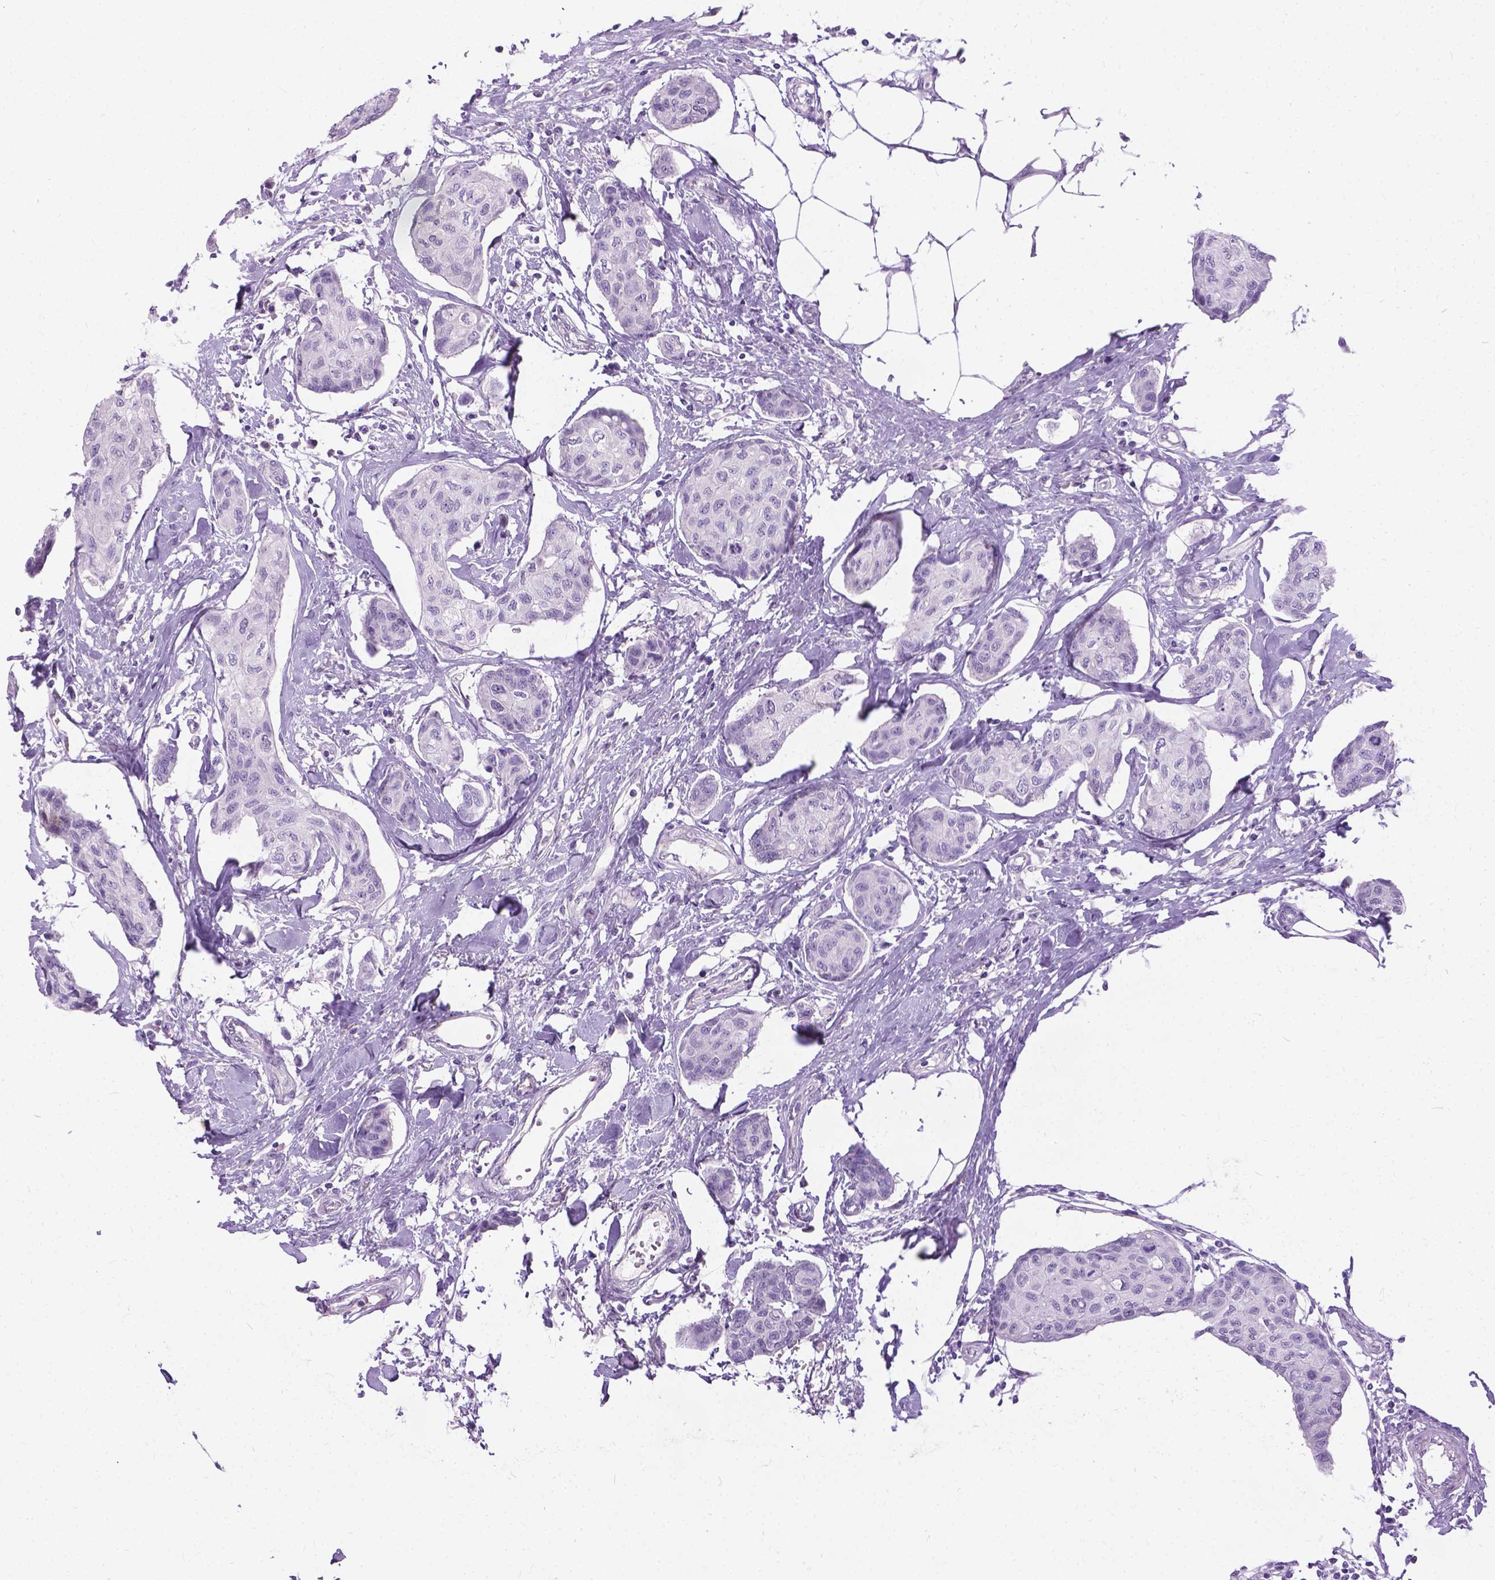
{"staining": {"intensity": "negative", "quantity": "none", "location": "none"}, "tissue": "breast cancer", "cell_type": "Tumor cells", "image_type": "cancer", "snomed": [{"axis": "morphology", "description": "Duct carcinoma"}, {"axis": "topography", "description": "Breast"}], "caption": "Immunohistochemistry of breast cancer displays no positivity in tumor cells.", "gene": "PROB1", "patient": {"sex": "female", "age": 80}}